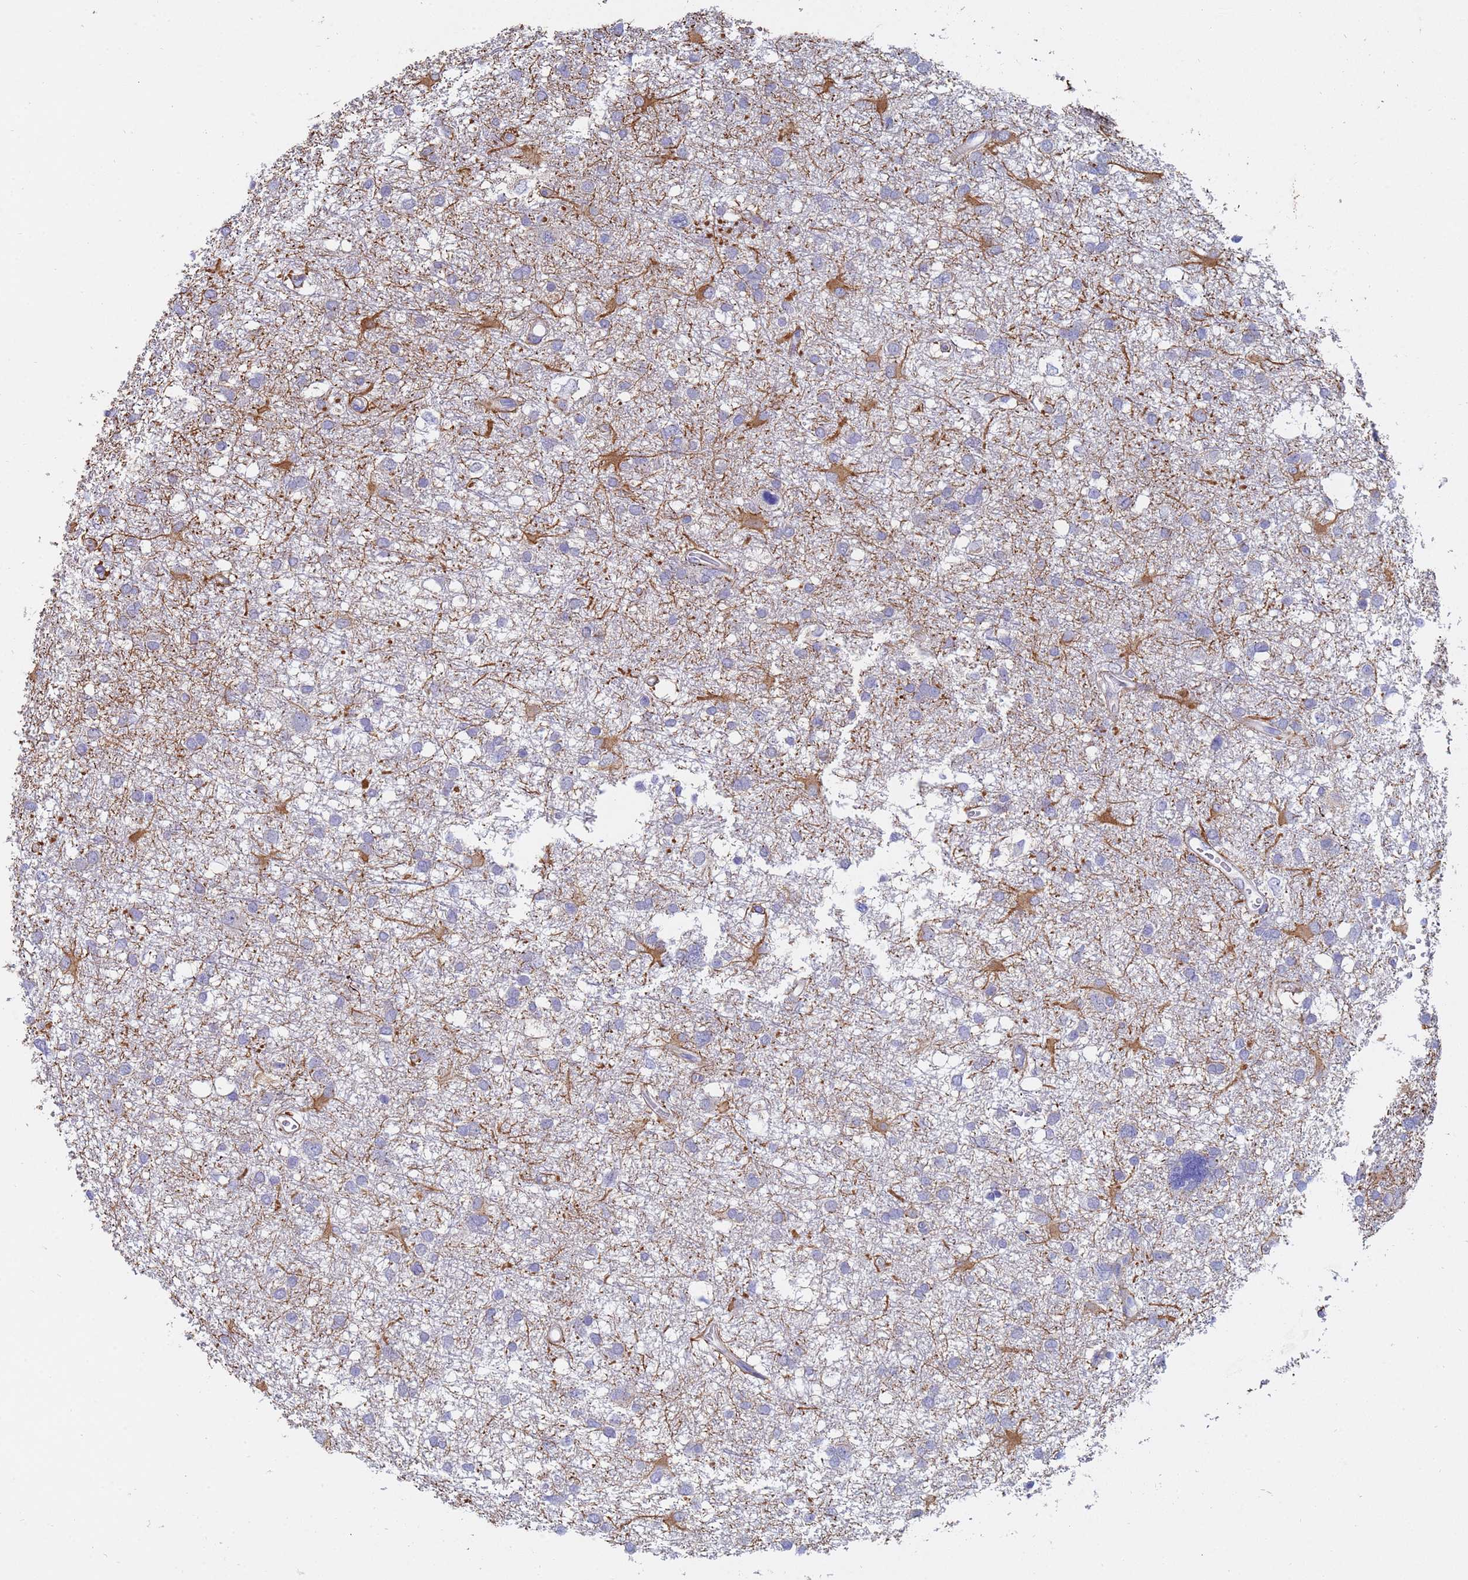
{"staining": {"intensity": "negative", "quantity": "none", "location": "none"}, "tissue": "glioma", "cell_type": "Tumor cells", "image_type": "cancer", "snomed": [{"axis": "morphology", "description": "Glioma, malignant, High grade"}, {"axis": "topography", "description": "Brain"}], "caption": "High magnification brightfield microscopy of glioma stained with DAB (brown) and counterstained with hematoxylin (blue): tumor cells show no significant staining.", "gene": "IHO1", "patient": {"sex": "male", "age": 61}}